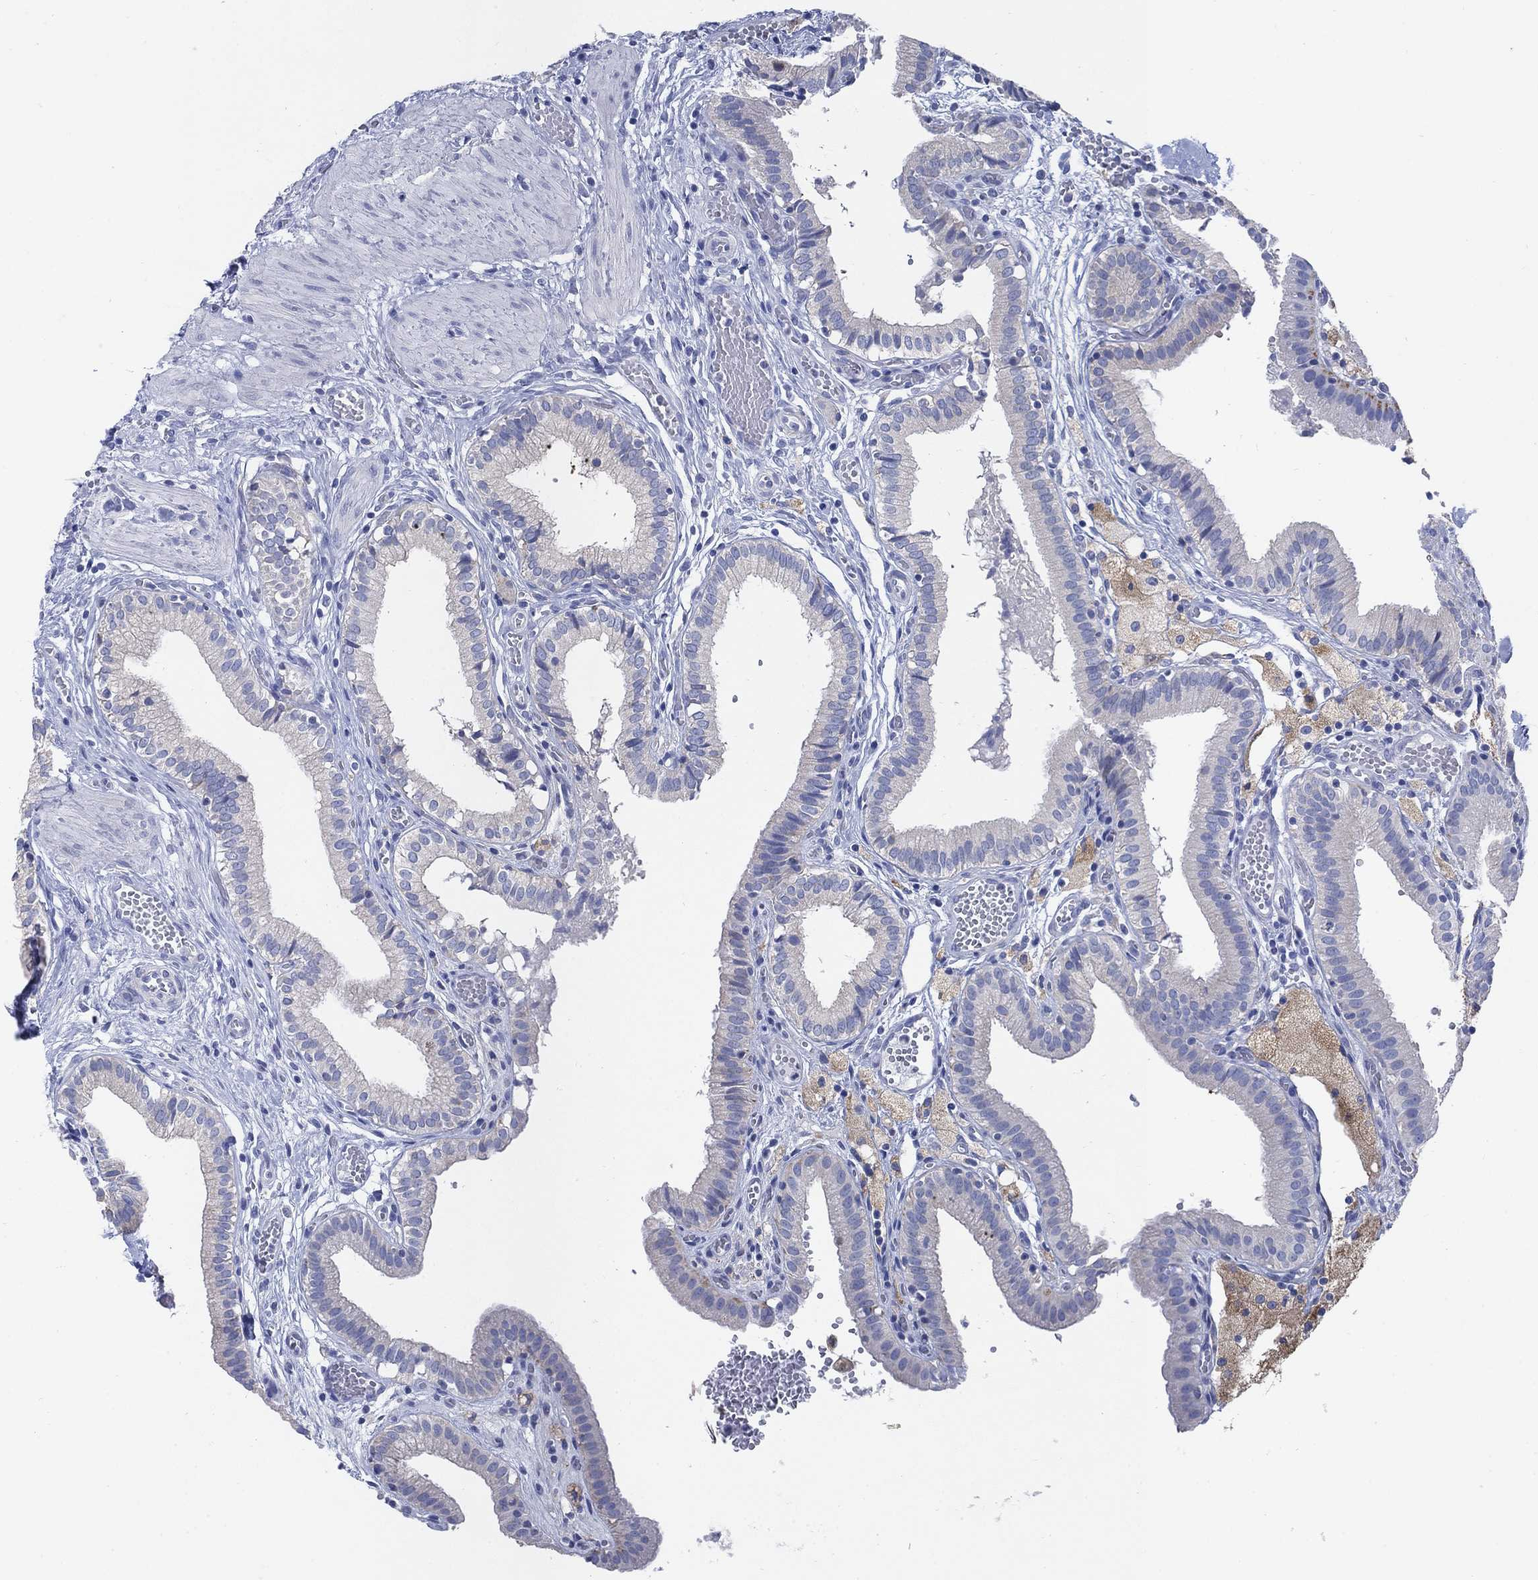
{"staining": {"intensity": "negative", "quantity": "none", "location": "none"}, "tissue": "gallbladder", "cell_type": "Glandular cells", "image_type": "normal", "snomed": [{"axis": "morphology", "description": "Normal tissue, NOS"}, {"axis": "topography", "description": "Gallbladder"}], "caption": "IHC micrograph of unremarkable gallbladder: gallbladder stained with DAB (3,3'-diaminobenzidine) displays no significant protein positivity in glandular cells.", "gene": "SCCPDH", "patient": {"sex": "female", "age": 24}}